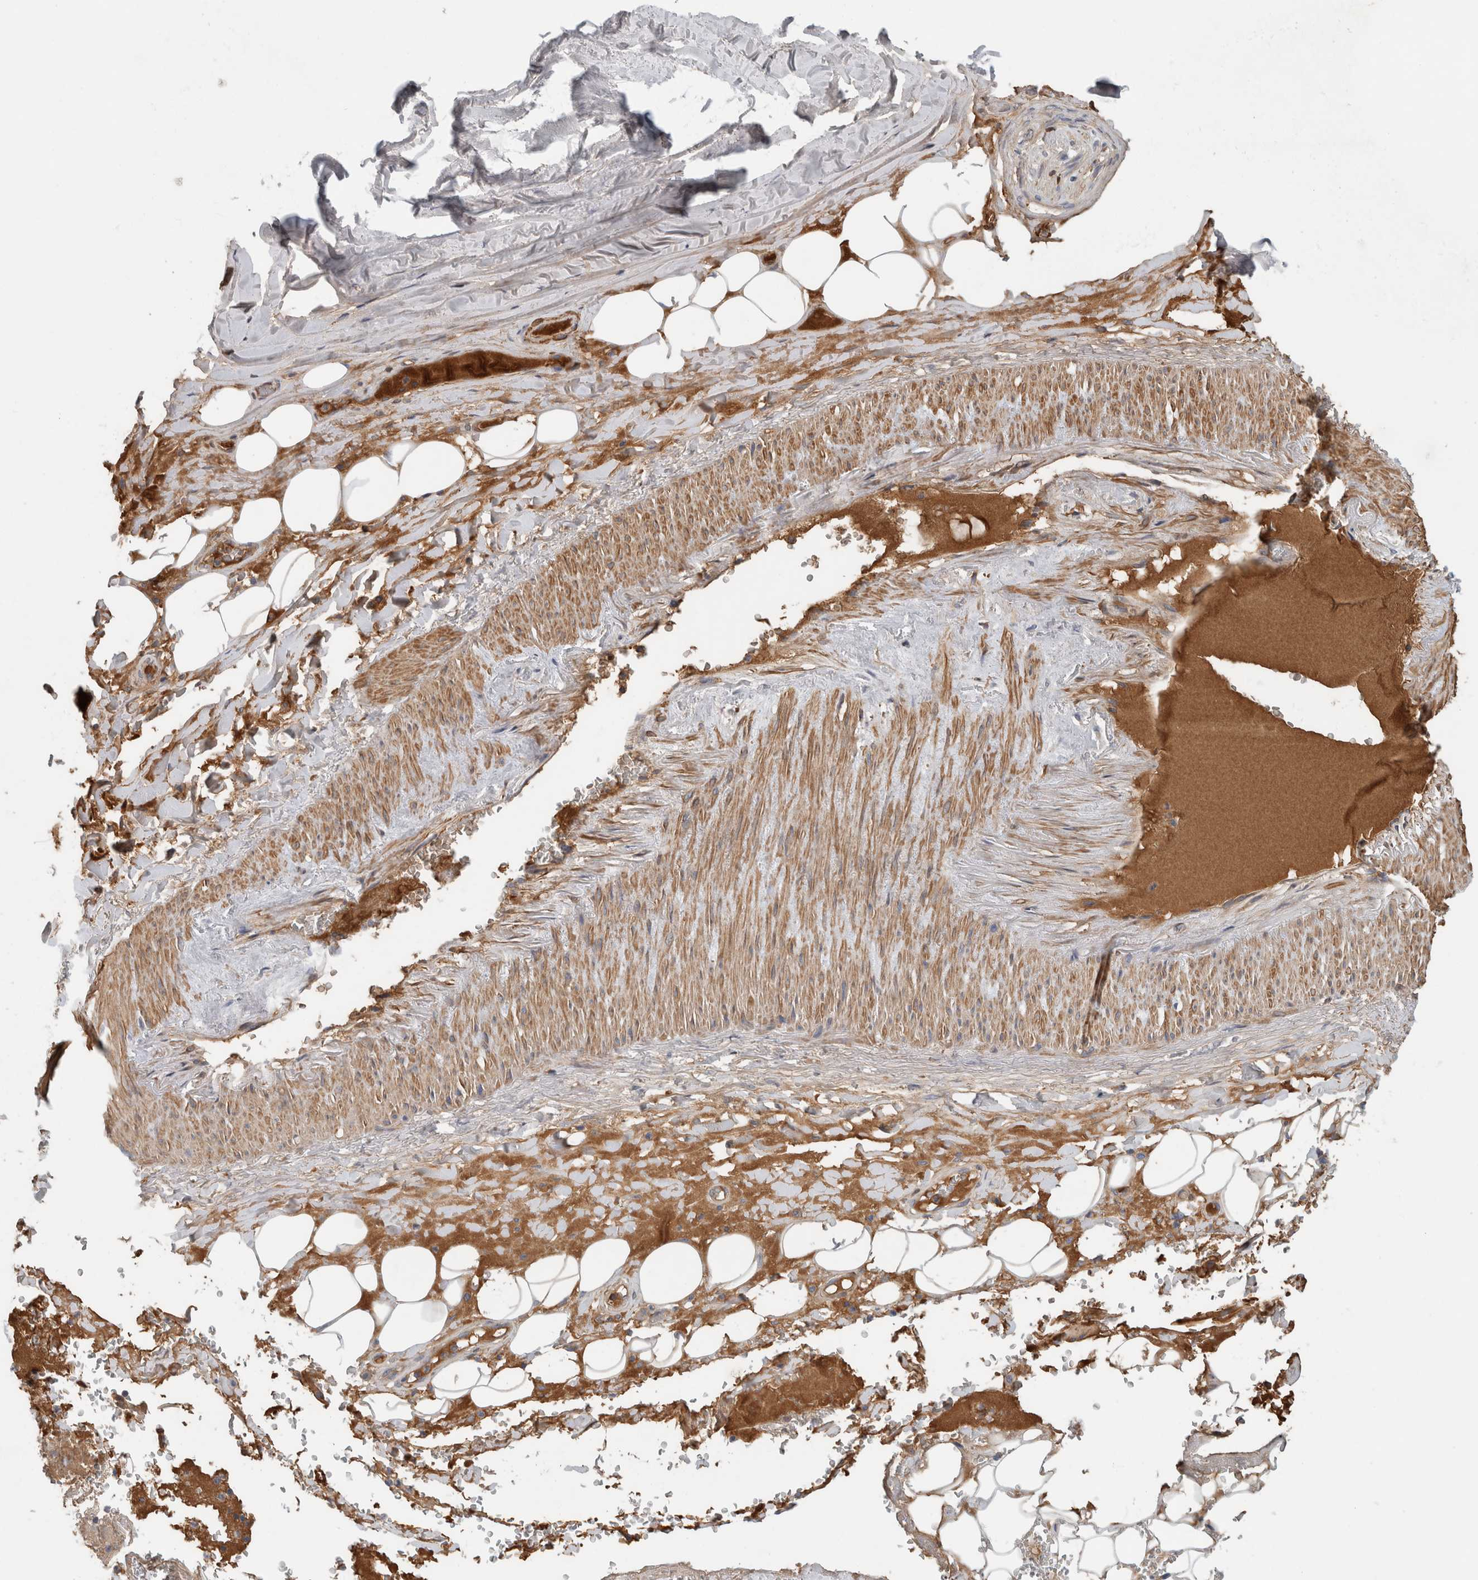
{"staining": {"intensity": "weak", "quantity": "<25%", "location": "cytoplasmic/membranous"}, "tissue": "adipose tissue", "cell_type": "Adipocytes", "image_type": "normal", "snomed": [{"axis": "morphology", "description": "Normal tissue, NOS"}, {"axis": "topography", "description": "Cartilage tissue"}], "caption": "An image of adipose tissue stained for a protein reveals no brown staining in adipocytes.", "gene": "CFI", "patient": {"sex": "female", "age": 63}}